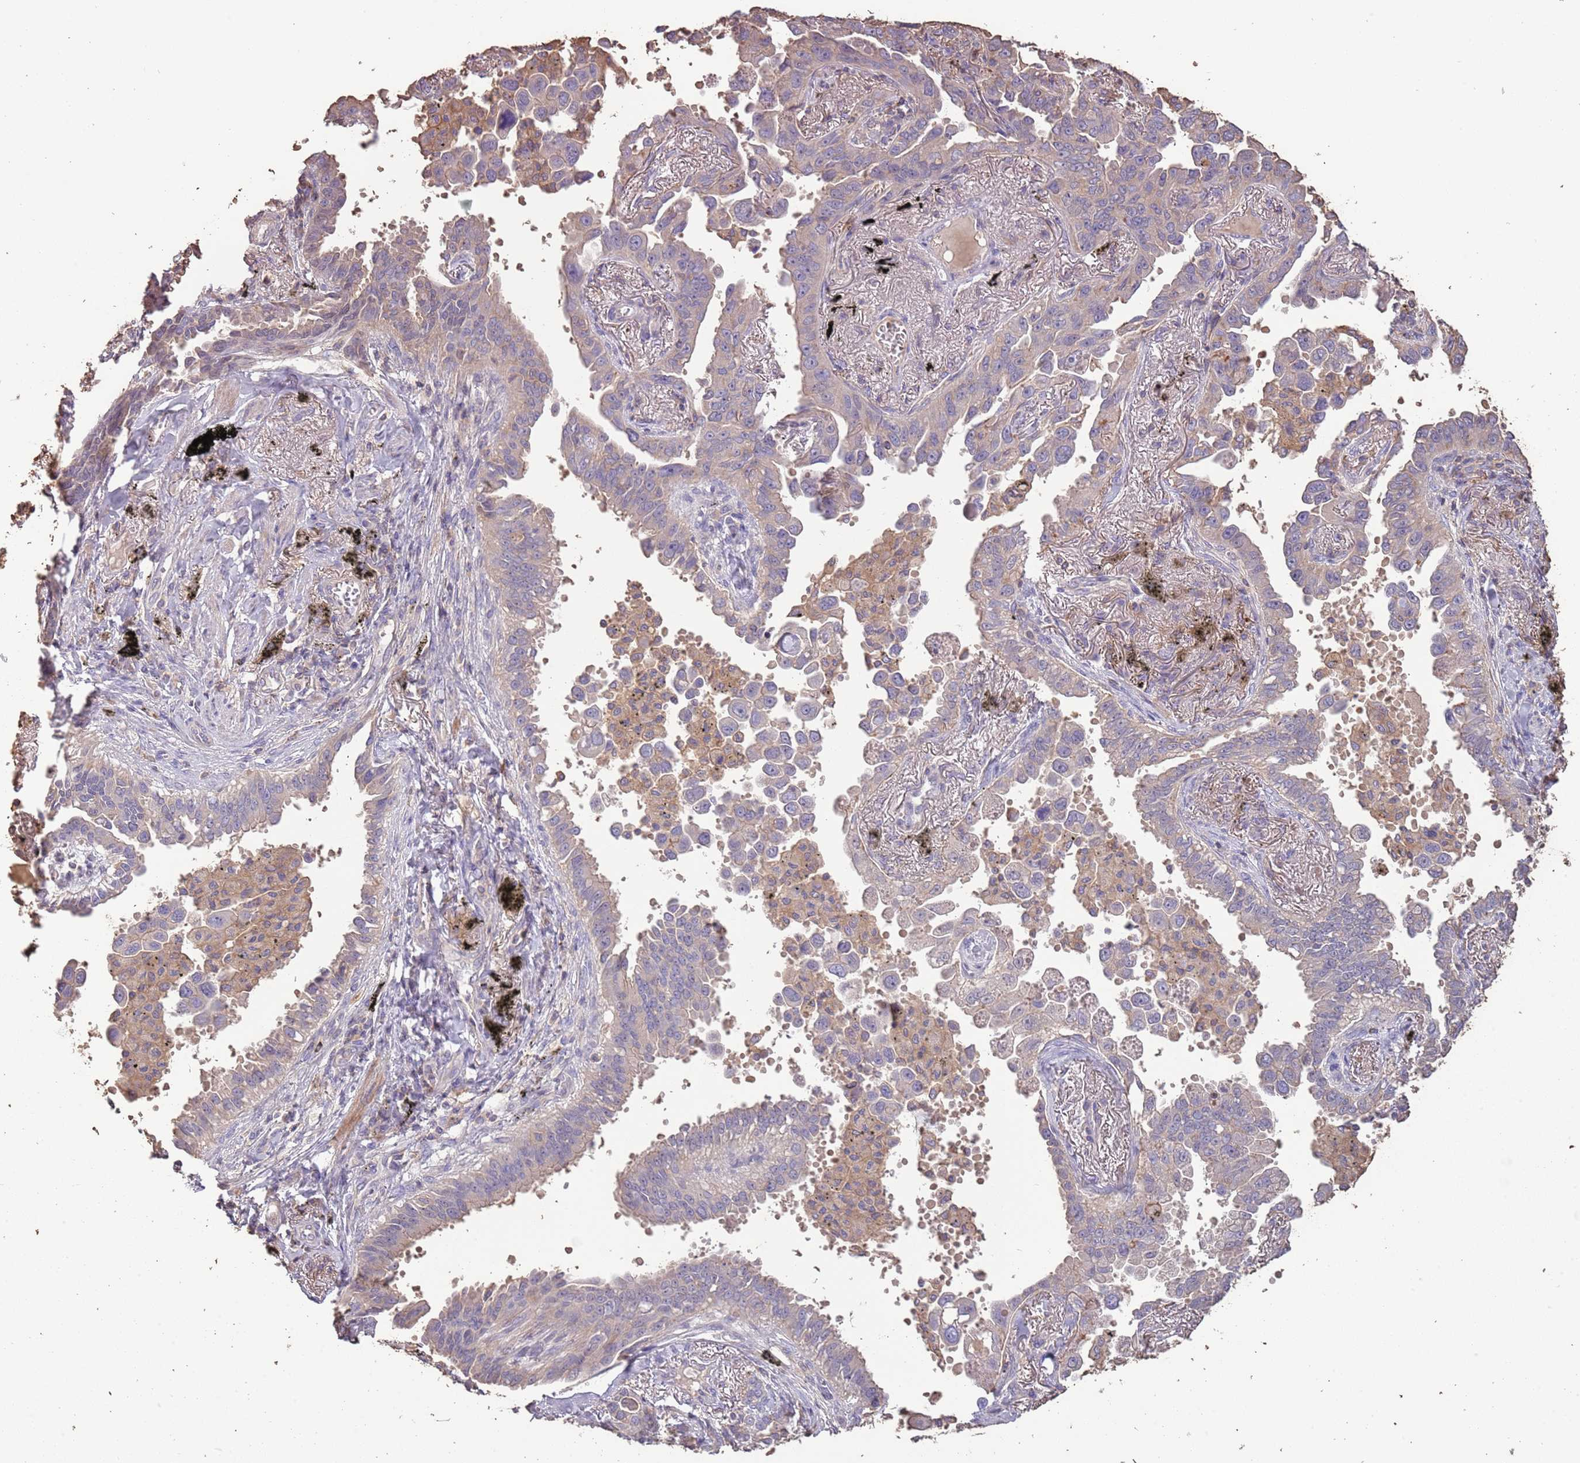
{"staining": {"intensity": "negative", "quantity": "none", "location": "none"}, "tissue": "lung cancer", "cell_type": "Tumor cells", "image_type": "cancer", "snomed": [{"axis": "morphology", "description": "Adenocarcinoma, NOS"}, {"axis": "topography", "description": "Lung"}], "caption": "Immunohistochemistry of human lung cancer (adenocarcinoma) exhibits no expression in tumor cells.", "gene": "FECH", "patient": {"sex": "male", "age": 67}}